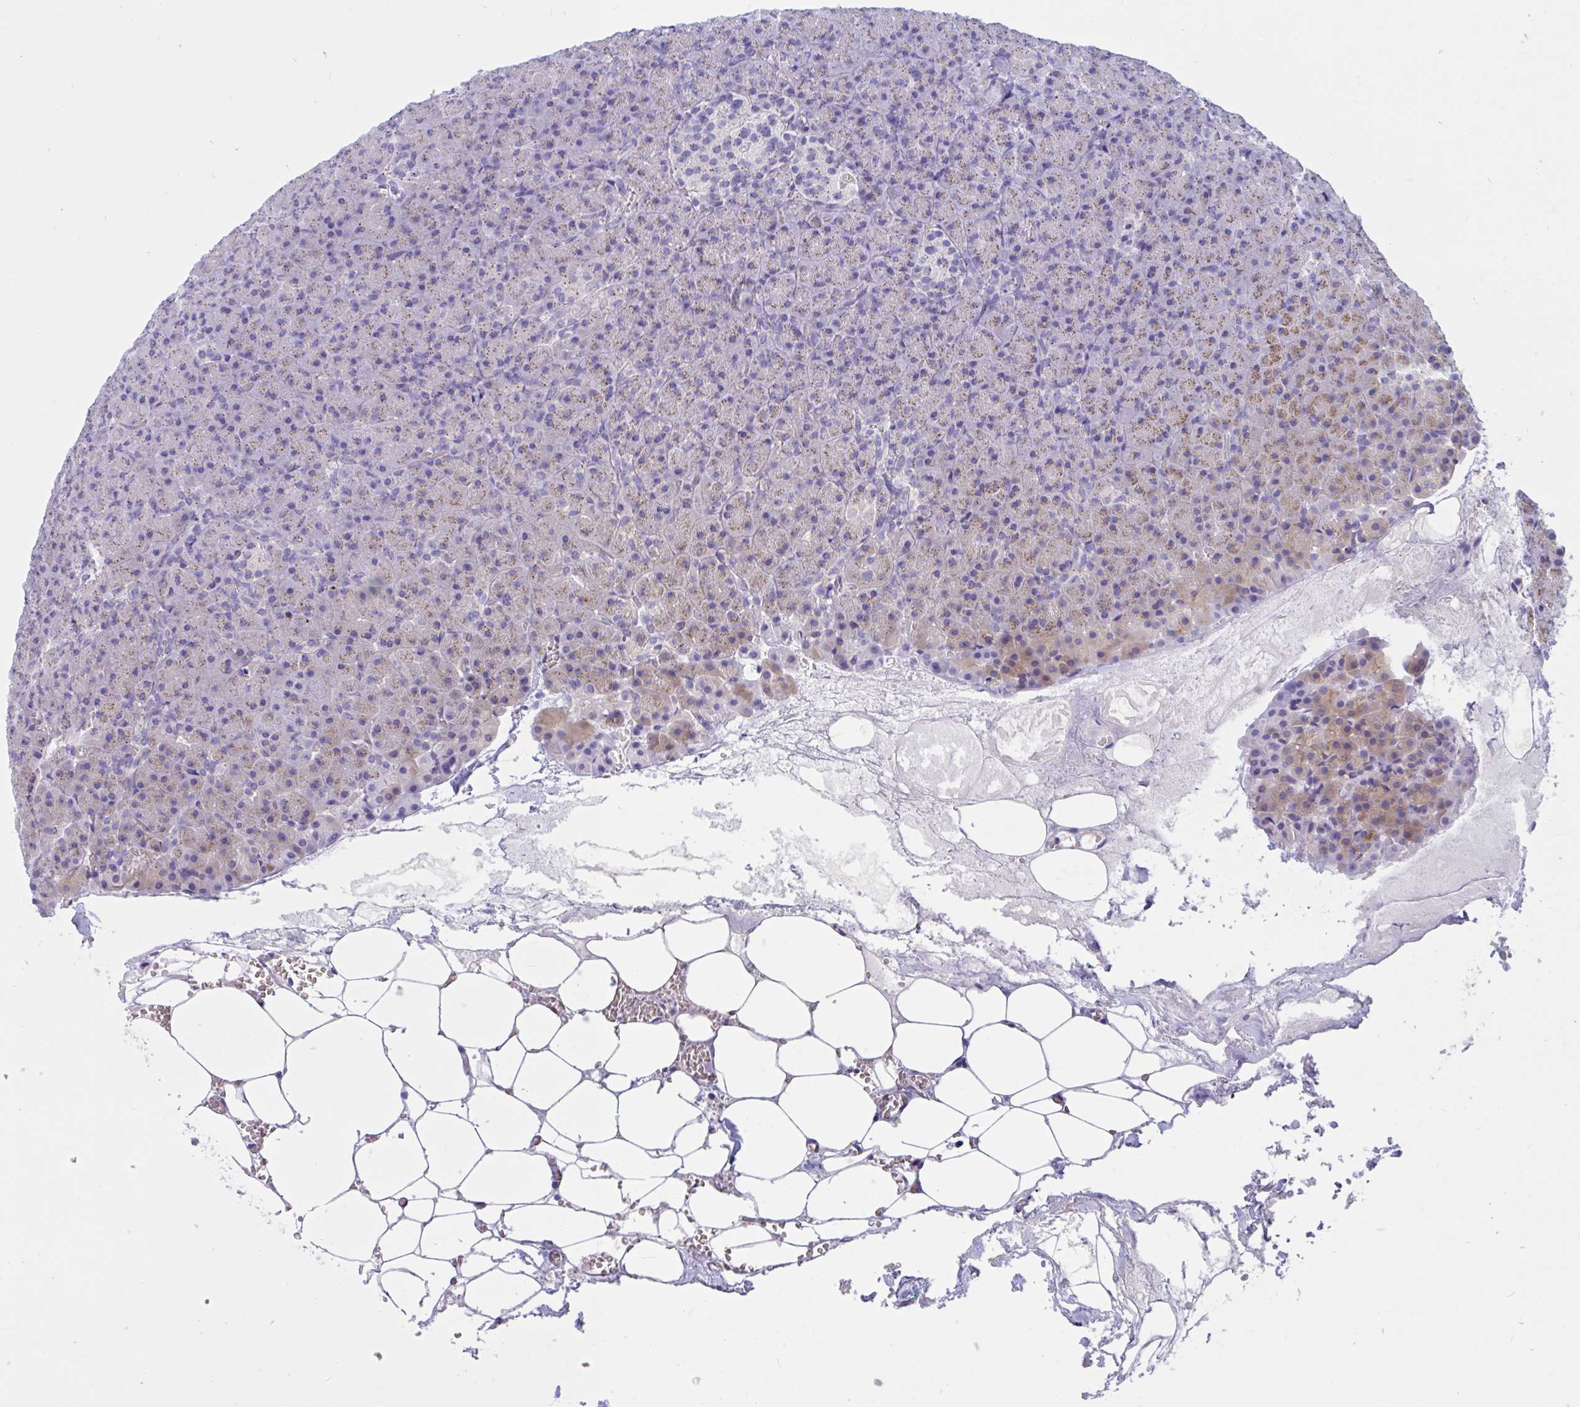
{"staining": {"intensity": "moderate", "quantity": "<25%", "location": "cytoplasmic/membranous"}, "tissue": "pancreas", "cell_type": "Exocrine glandular cells", "image_type": "normal", "snomed": [{"axis": "morphology", "description": "Normal tissue, NOS"}, {"axis": "topography", "description": "Pancreas"}], "caption": "Immunohistochemical staining of unremarkable pancreas displays low levels of moderate cytoplasmic/membranous positivity in approximately <25% of exocrine glandular cells.", "gene": "RNASE3", "patient": {"sex": "female", "age": 74}}